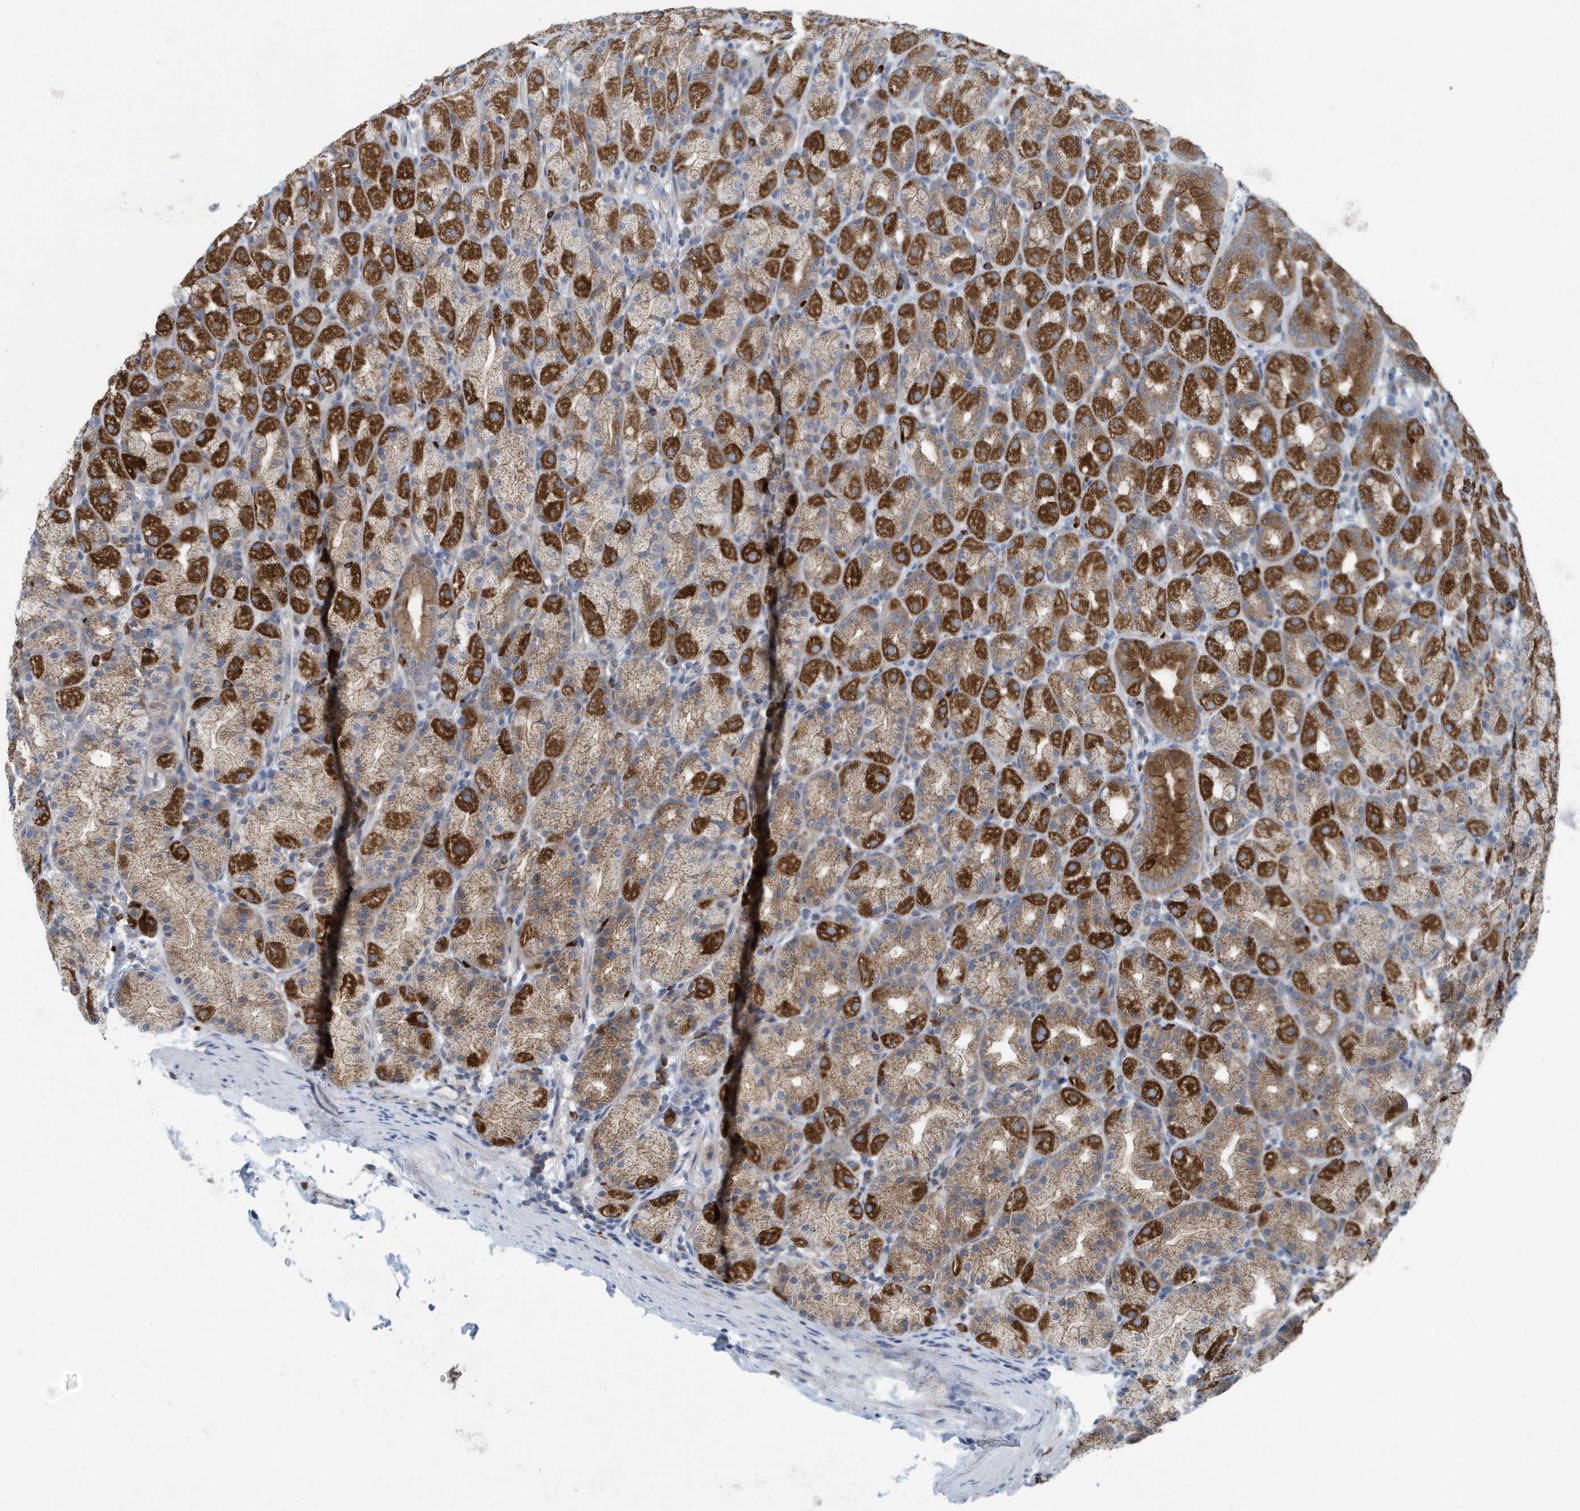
{"staining": {"intensity": "strong", "quantity": "25%-75%", "location": "cytoplasmic/membranous"}, "tissue": "stomach", "cell_type": "Glandular cells", "image_type": "normal", "snomed": [{"axis": "morphology", "description": "Normal tissue, NOS"}, {"axis": "topography", "description": "Stomach, upper"}], "caption": "Glandular cells reveal strong cytoplasmic/membranous expression in about 25%-75% of cells in benign stomach. (DAB IHC with brightfield microscopy, high magnification).", "gene": "PPM1M", "patient": {"sex": "male", "age": 68}}